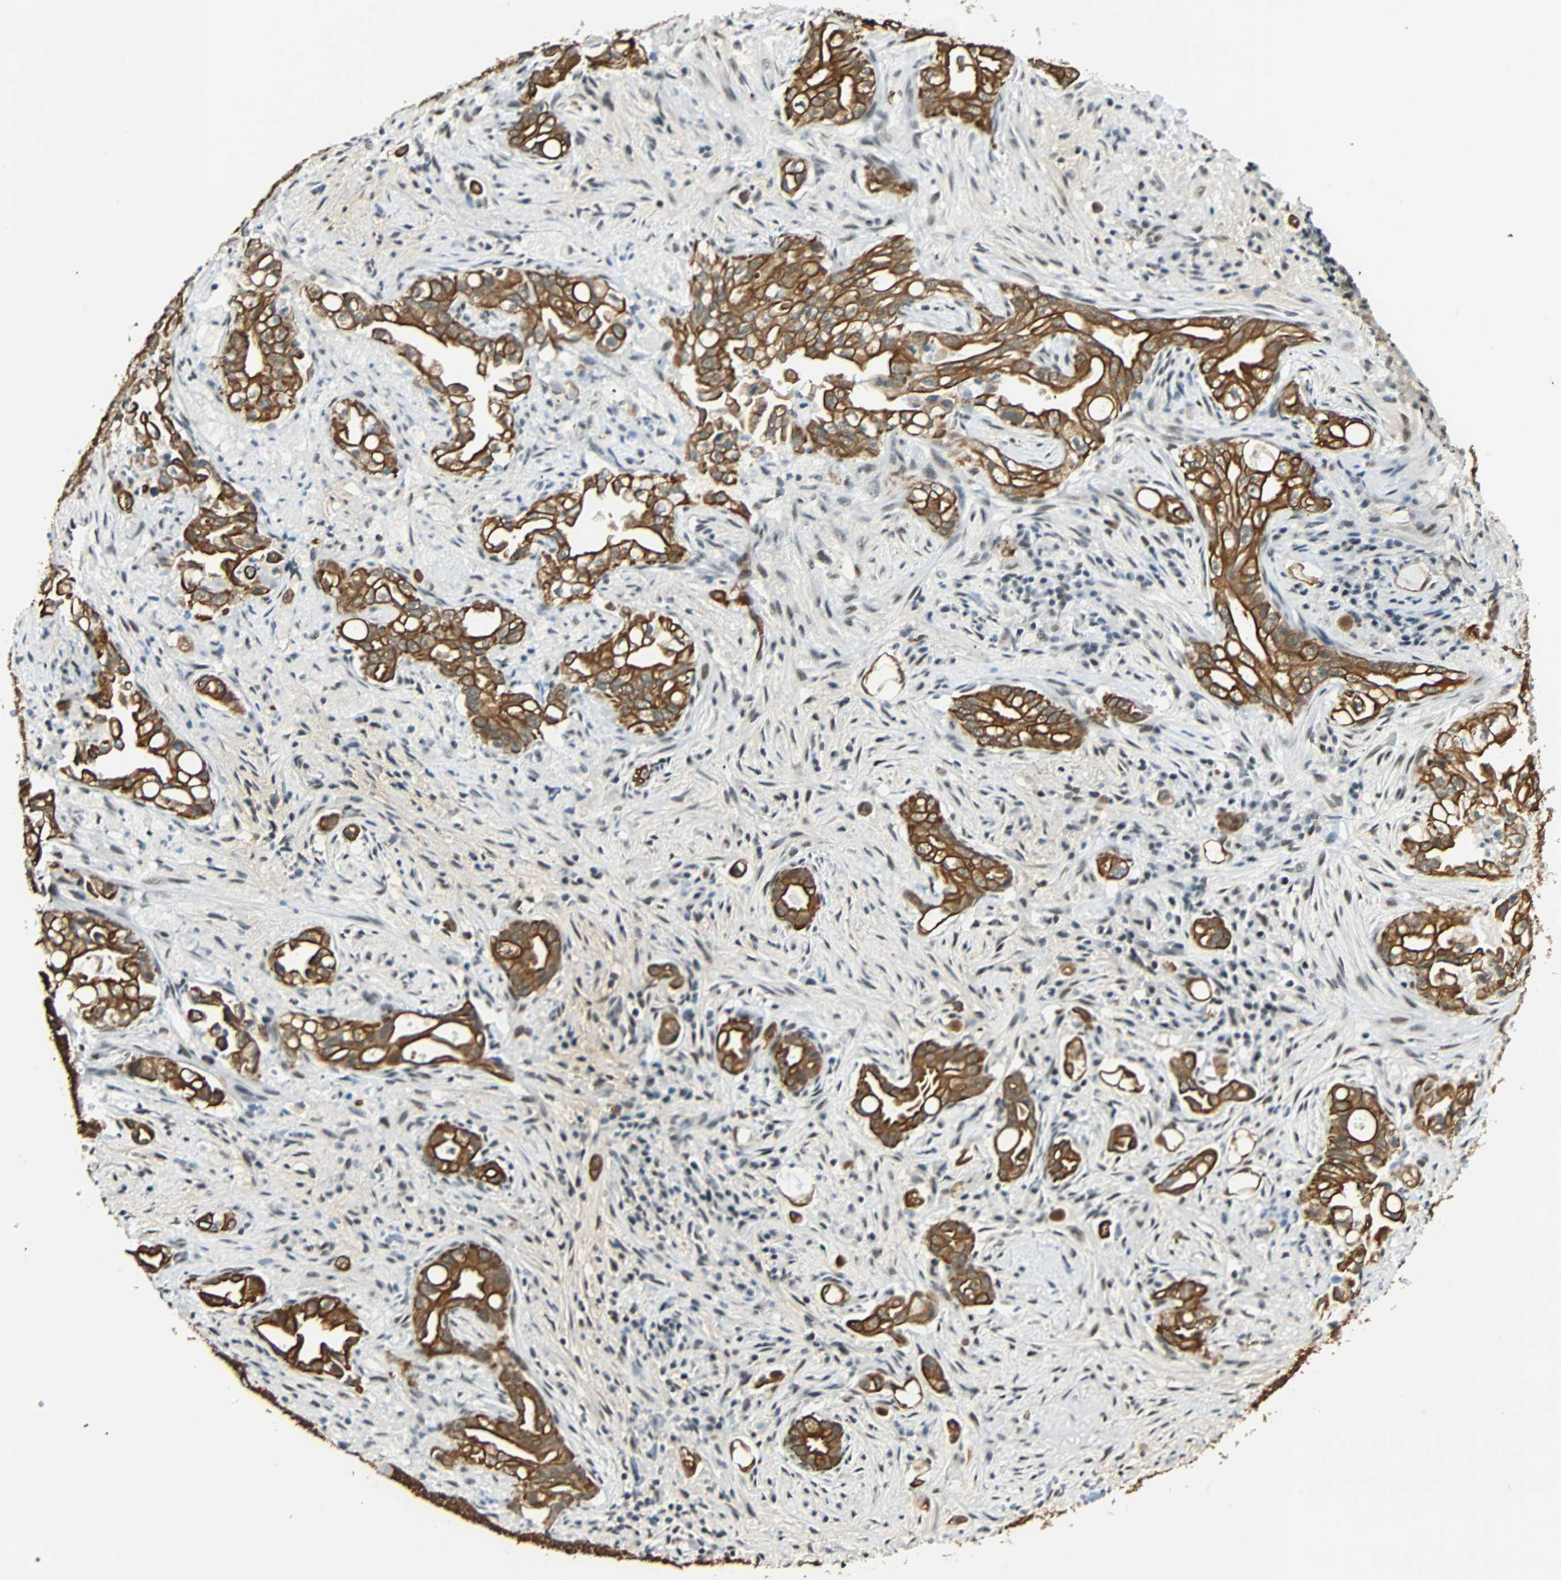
{"staining": {"intensity": "strong", "quantity": ">75%", "location": "cytoplasmic/membranous"}, "tissue": "liver cancer", "cell_type": "Tumor cells", "image_type": "cancer", "snomed": [{"axis": "morphology", "description": "Cholangiocarcinoma"}, {"axis": "topography", "description": "Liver"}], "caption": "Brown immunohistochemical staining in human liver cholangiocarcinoma reveals strong cytoplasmic/membranous staining in about >75% of tumor cells.", "gene": "NELFE", "patient": {"sex": "female", "age": 68}}